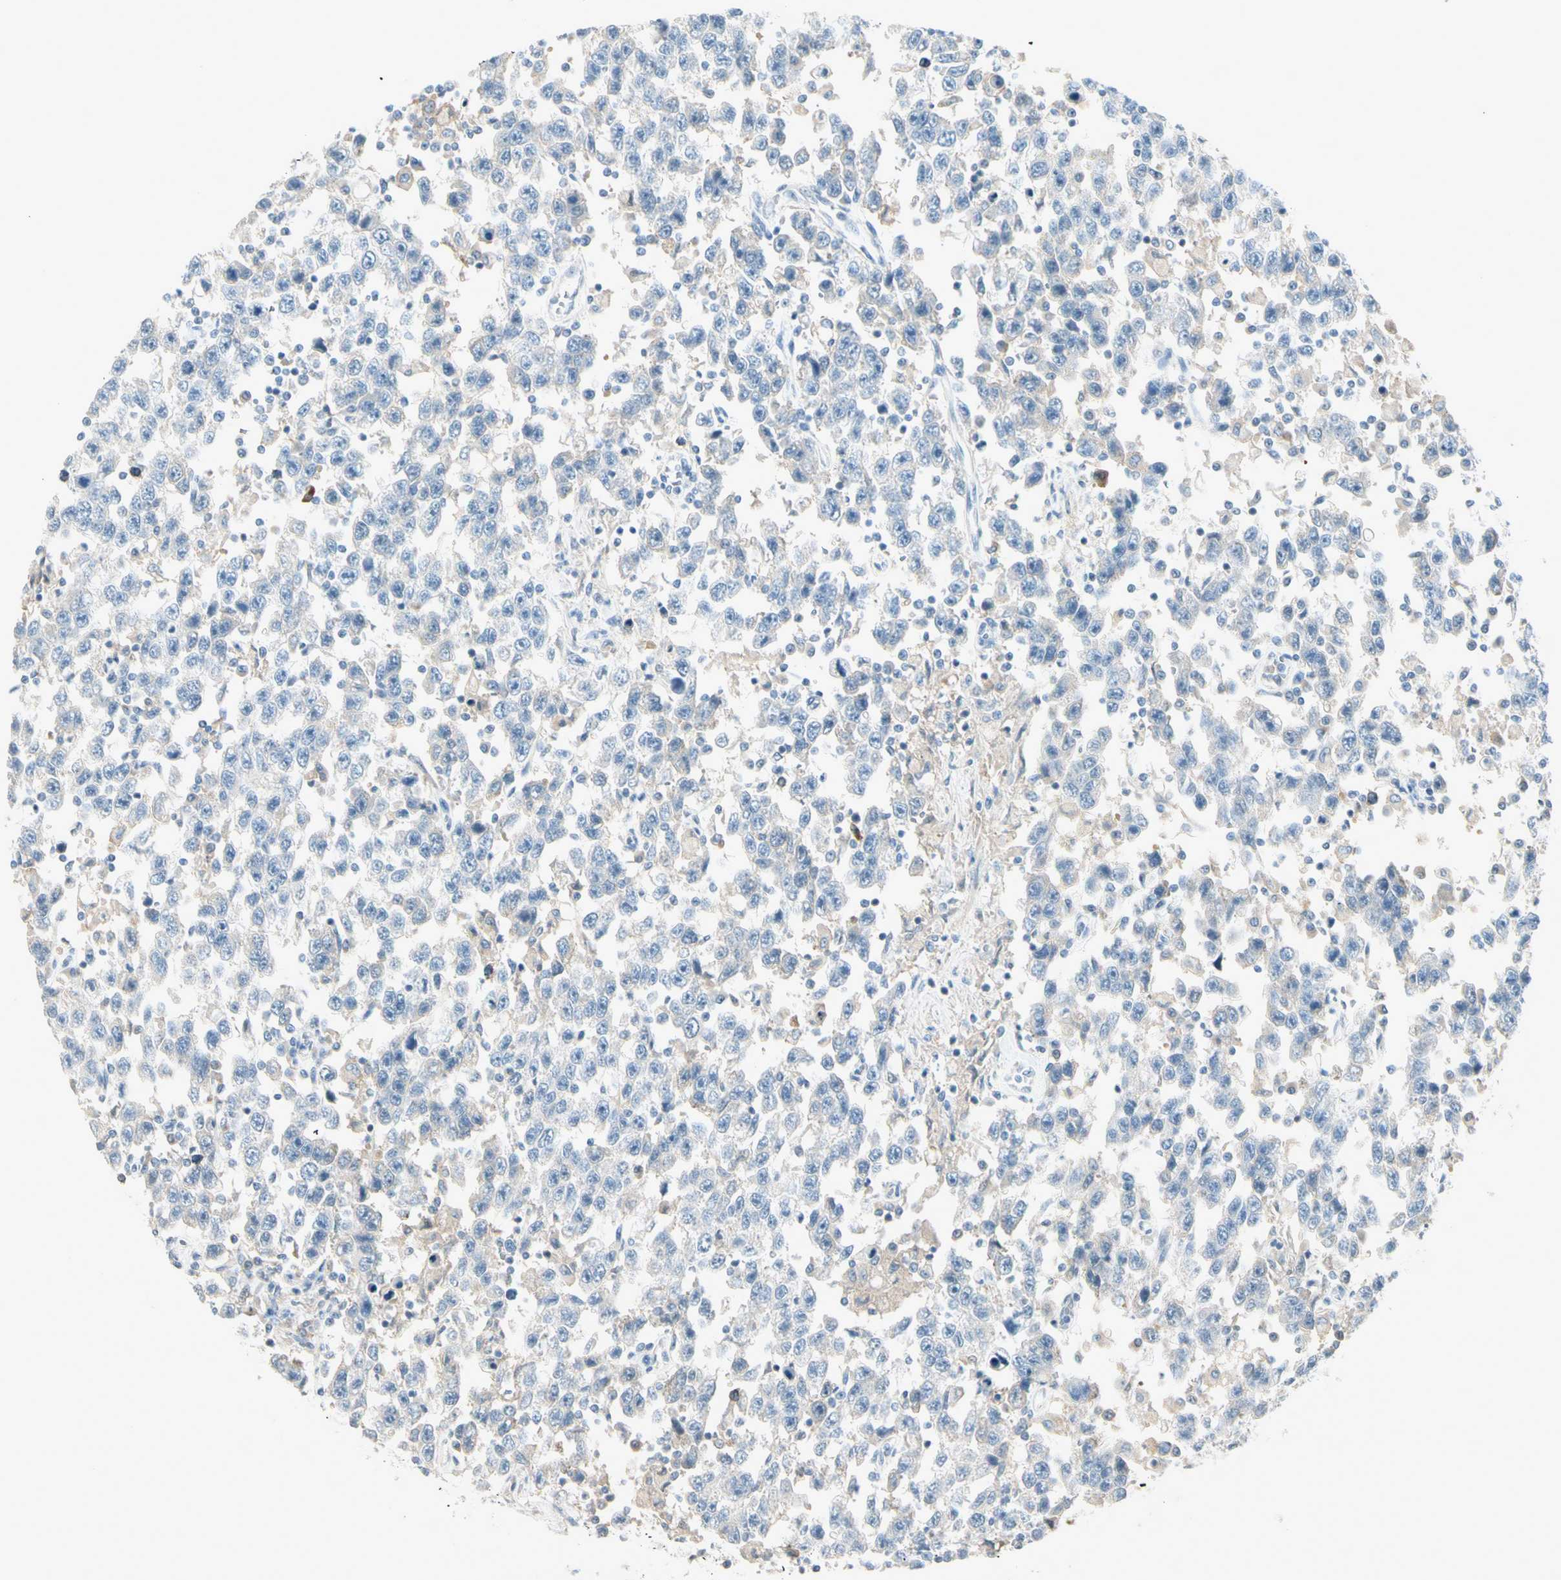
{"staining": {"intensity": "negative", "quantity": "none", "location": "none"}, "tissue": "testis cancer", "cell_type": "Tumor cells", "image_type": "cancer", "snomed": [{"axis": "morphology", "description": "Seminoma, NOS"}, {"axis": "topography", "description": "Testis"}], "caption": "High magnification brightfield microscopy of testis cancer (seminoma) stained with DAB (brown) and counterstained with hematoxylin (blue): tumor cells show no significant staining. Brightfield microscopy of IHC stained with DAB (brown) and hematoxylin (blue), captured at high magnification.", "gene": "CYP2E1", "patient": {"sex": "male", "age": 41}}